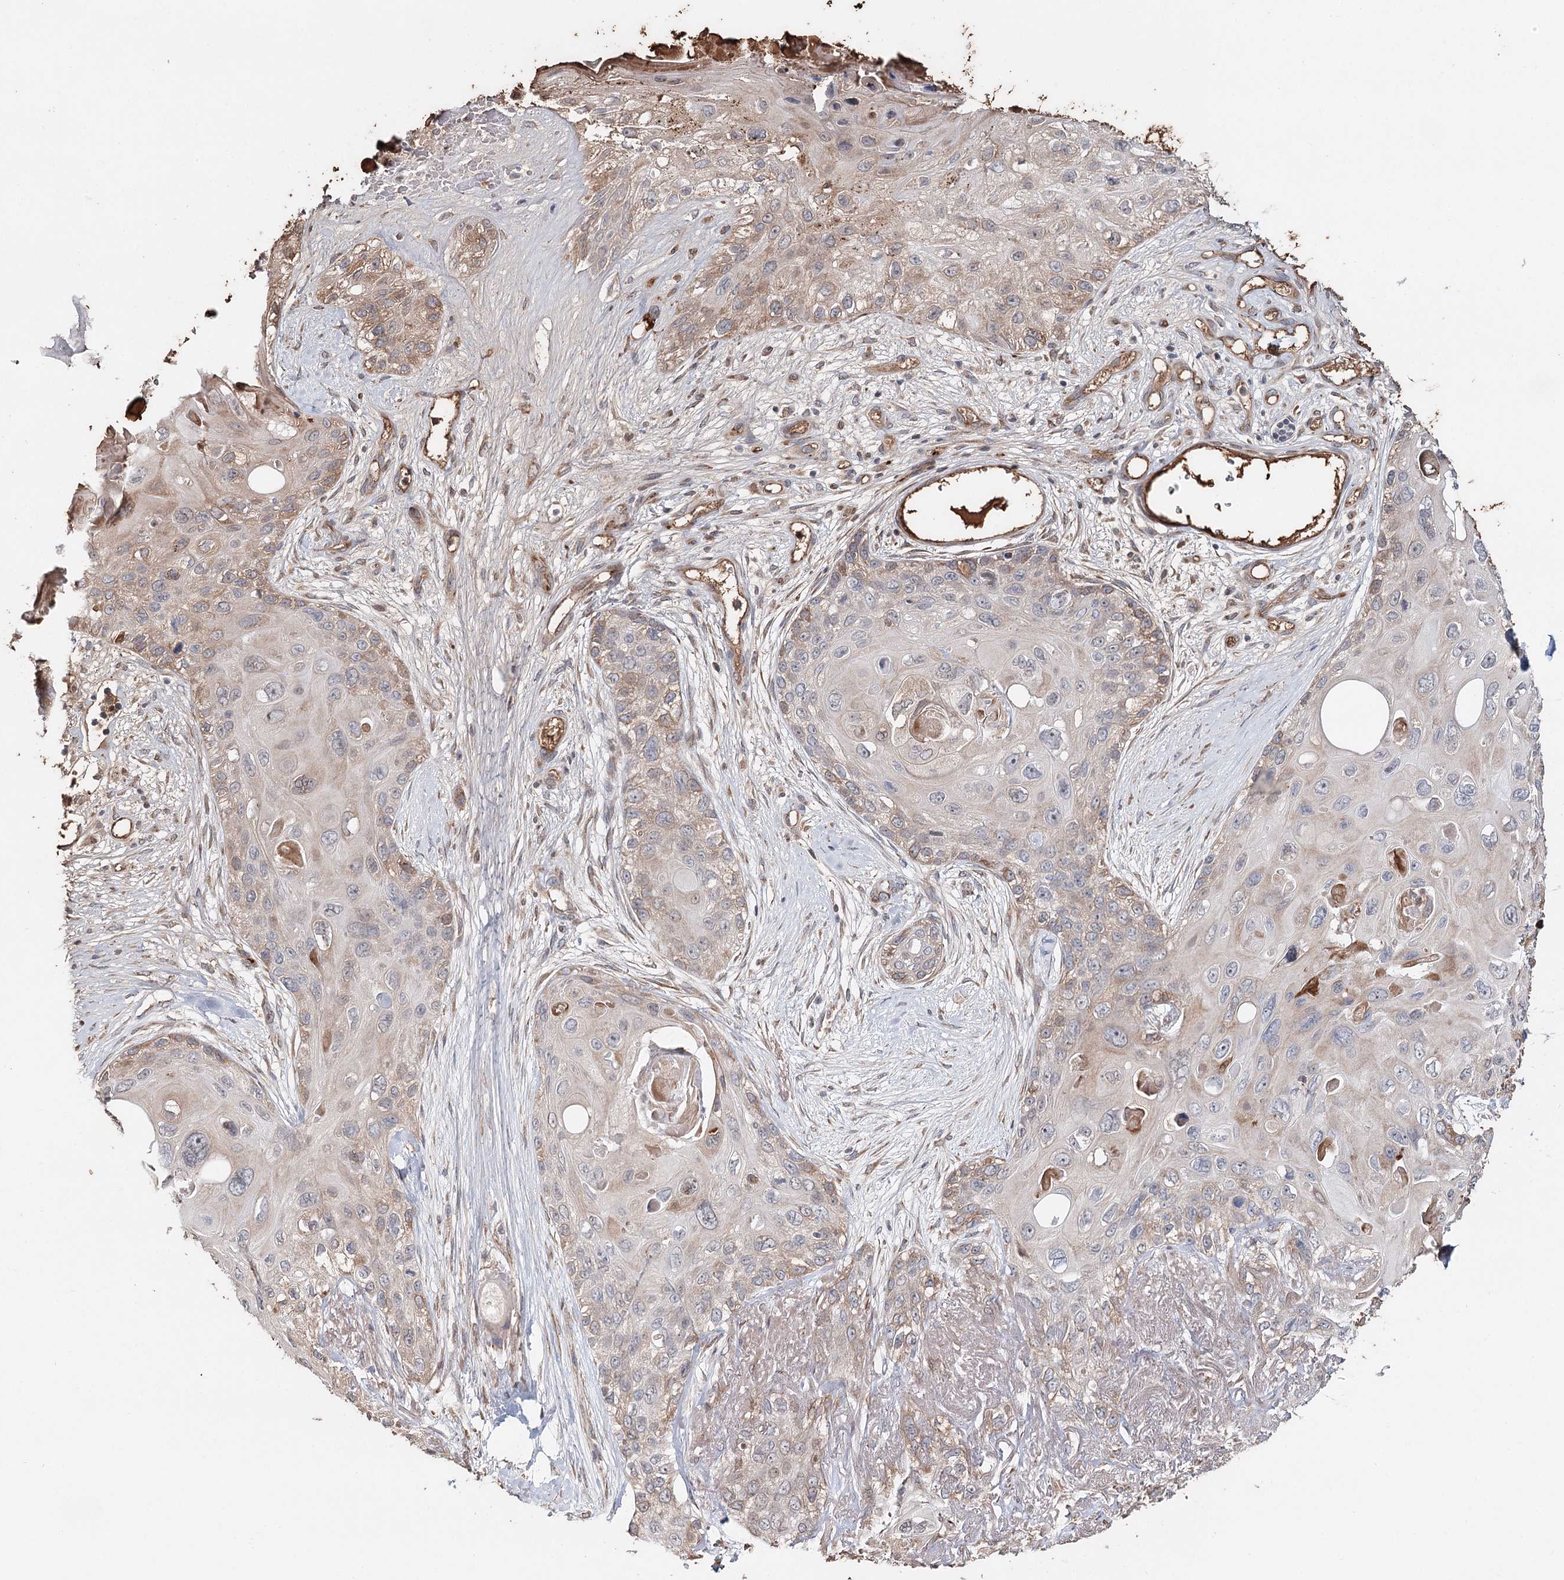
{"staining": {"intensity": "weak", "quantity": "<25%", "location": "cytoplasmic/membranous"}, "tissue": "skin cancer", "cell_type": "Tumor cells", "image_type": "cancer", "snomed": [{"axis": "morphology", "description": "Normal tissue, NOS"}, {"axis": "morphology", "description": "Squamous cell carcinoma, NOS"}, {"axis": "topography", "description": "Skin"}], "caption": "This is a micrograph of immunohistochemistry staining of skin cancer, which shows no staining in tumor cells.", "gene": "SYVN1", "patient": {"sex": "male", "age": 72}}